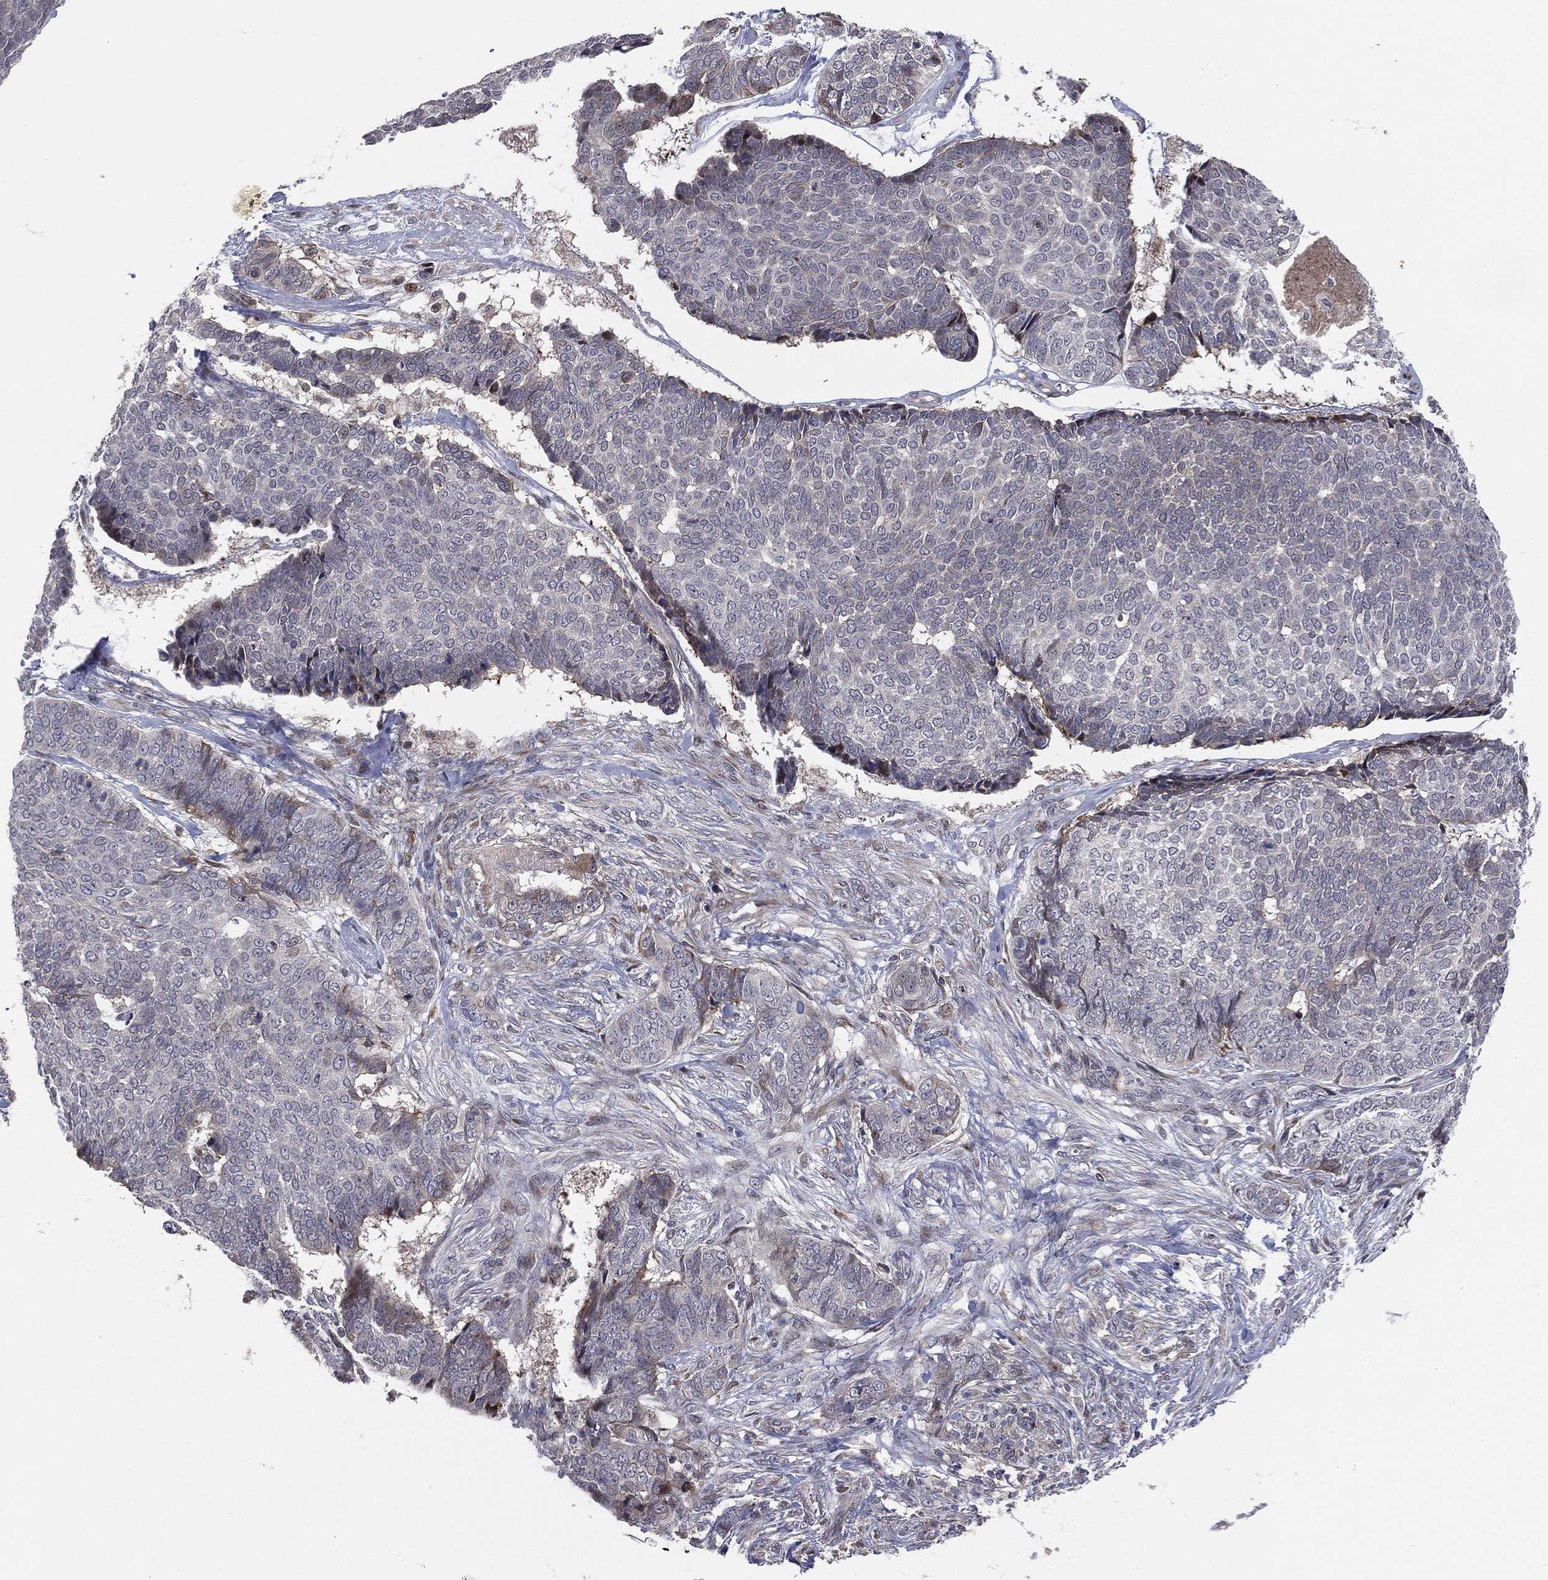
{"staining": {"intensity": "moderate", "quantity": "<25%", "location": "cytoplasmic/membranous"}, "tissue": "skin cancer", "cell_type": "Tumor cells", "image_type": "cancer", "snomed": [{"axis": "morphology", "description": "Basal cell carcinoma"}, {"axis": "topography", "description": "Skin"}], "caption": "Brown immunohistochemical staining in skin cancer displays moderate cytoplasmic/membranous staining in about <25% of tumor cells.", "gene": "UTP14A", "patient": {"sex": "male", "age": 86}}